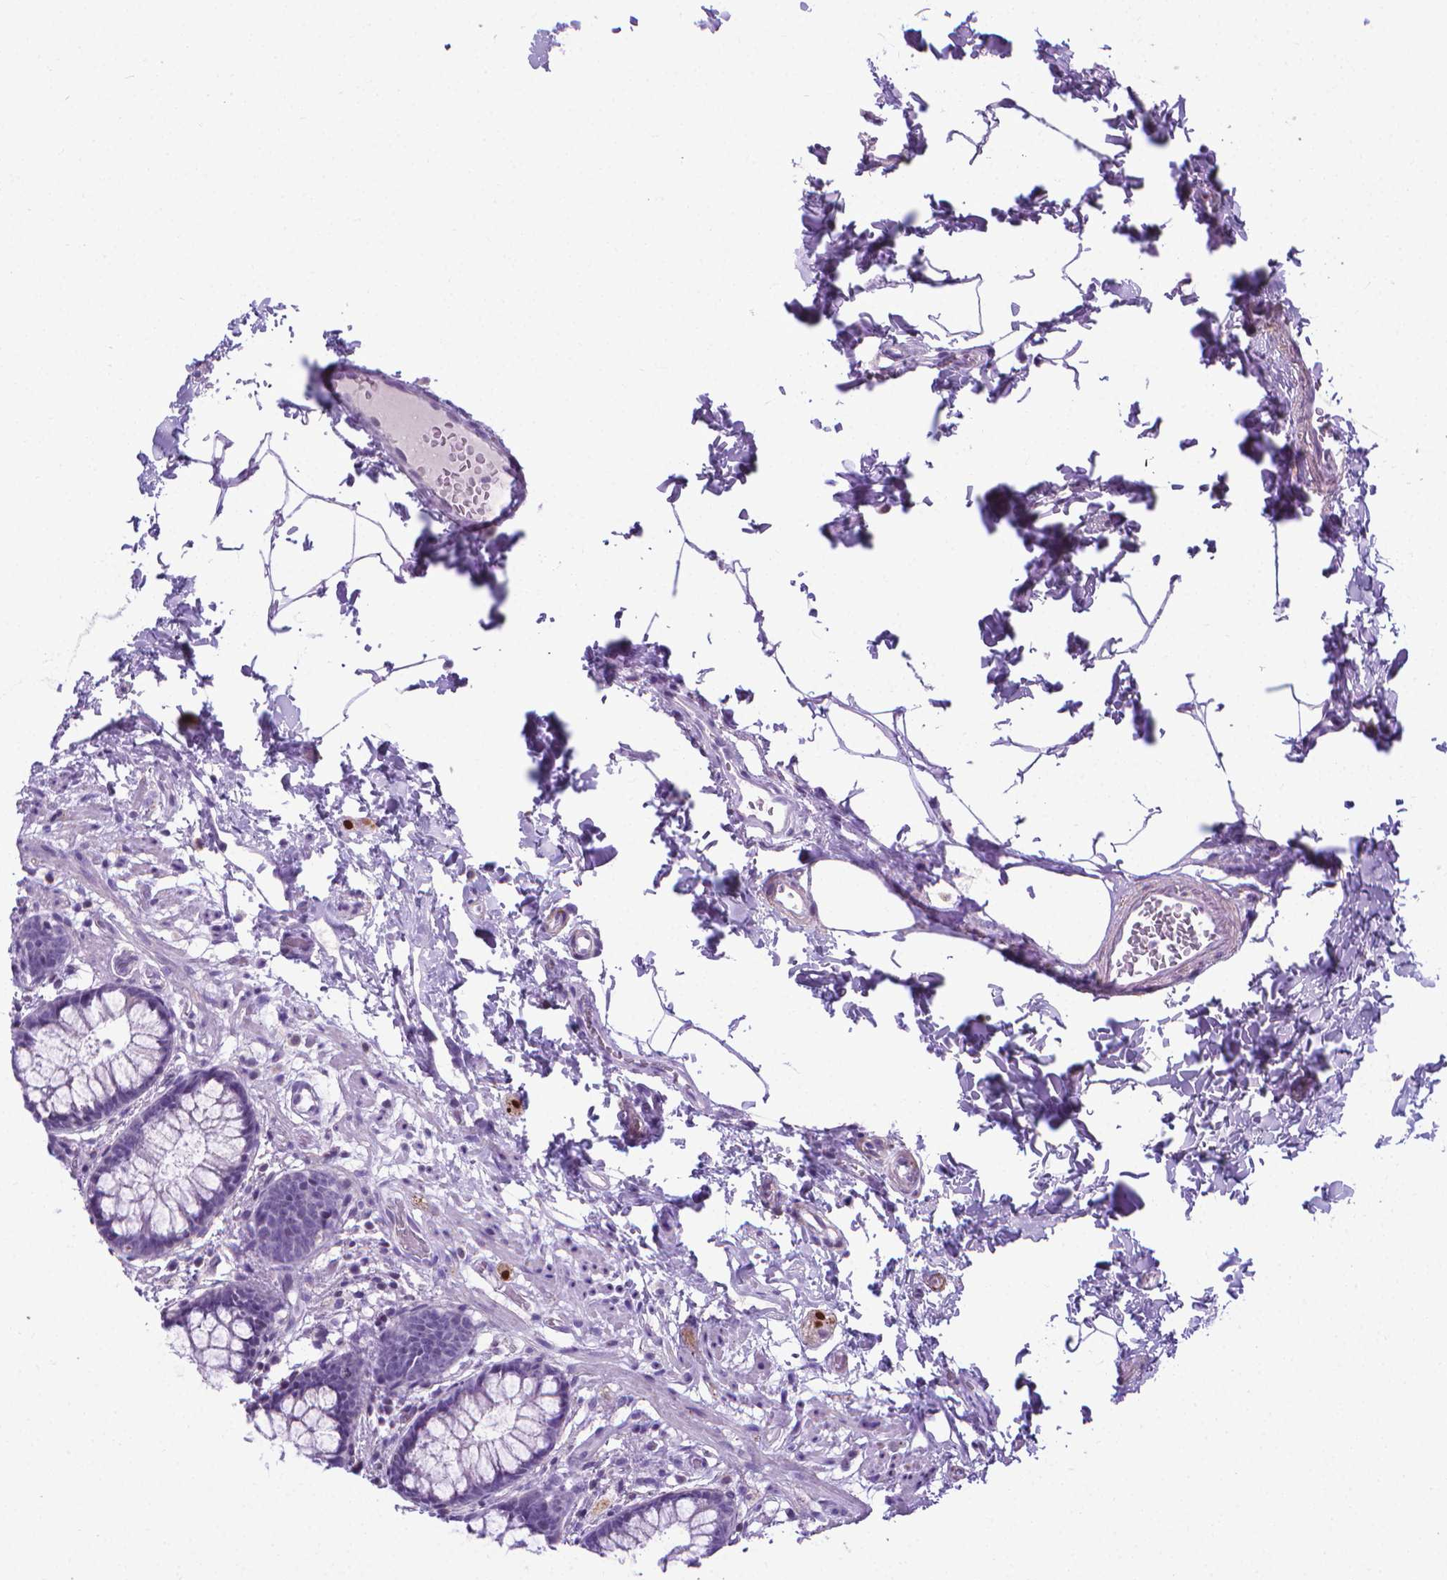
{"staining": {"intensity": "weak", "quantity": "25%-75%", "location": "cytoplasmic/membranous"}, "tissue": "rectum", "cell_type": "Glandular cells", "image_type": "normal", "snomed": [{"axis": "morphology", "description": "Normal tissue, NOS"}, {"axis": "topography", "description": "Rectum"}], "caption": "Immunohistochemistry (IHC) image of benign rectum: human rectum stained using IHC exhibits low levels of weak protein expression localized specifically in the cytoplasmic/membranous of glandular cells, appearing as a cytoplasmic/membranous brown color.", "gene": "POU3F3", "patient": {"sex": "female", "age": 62}}